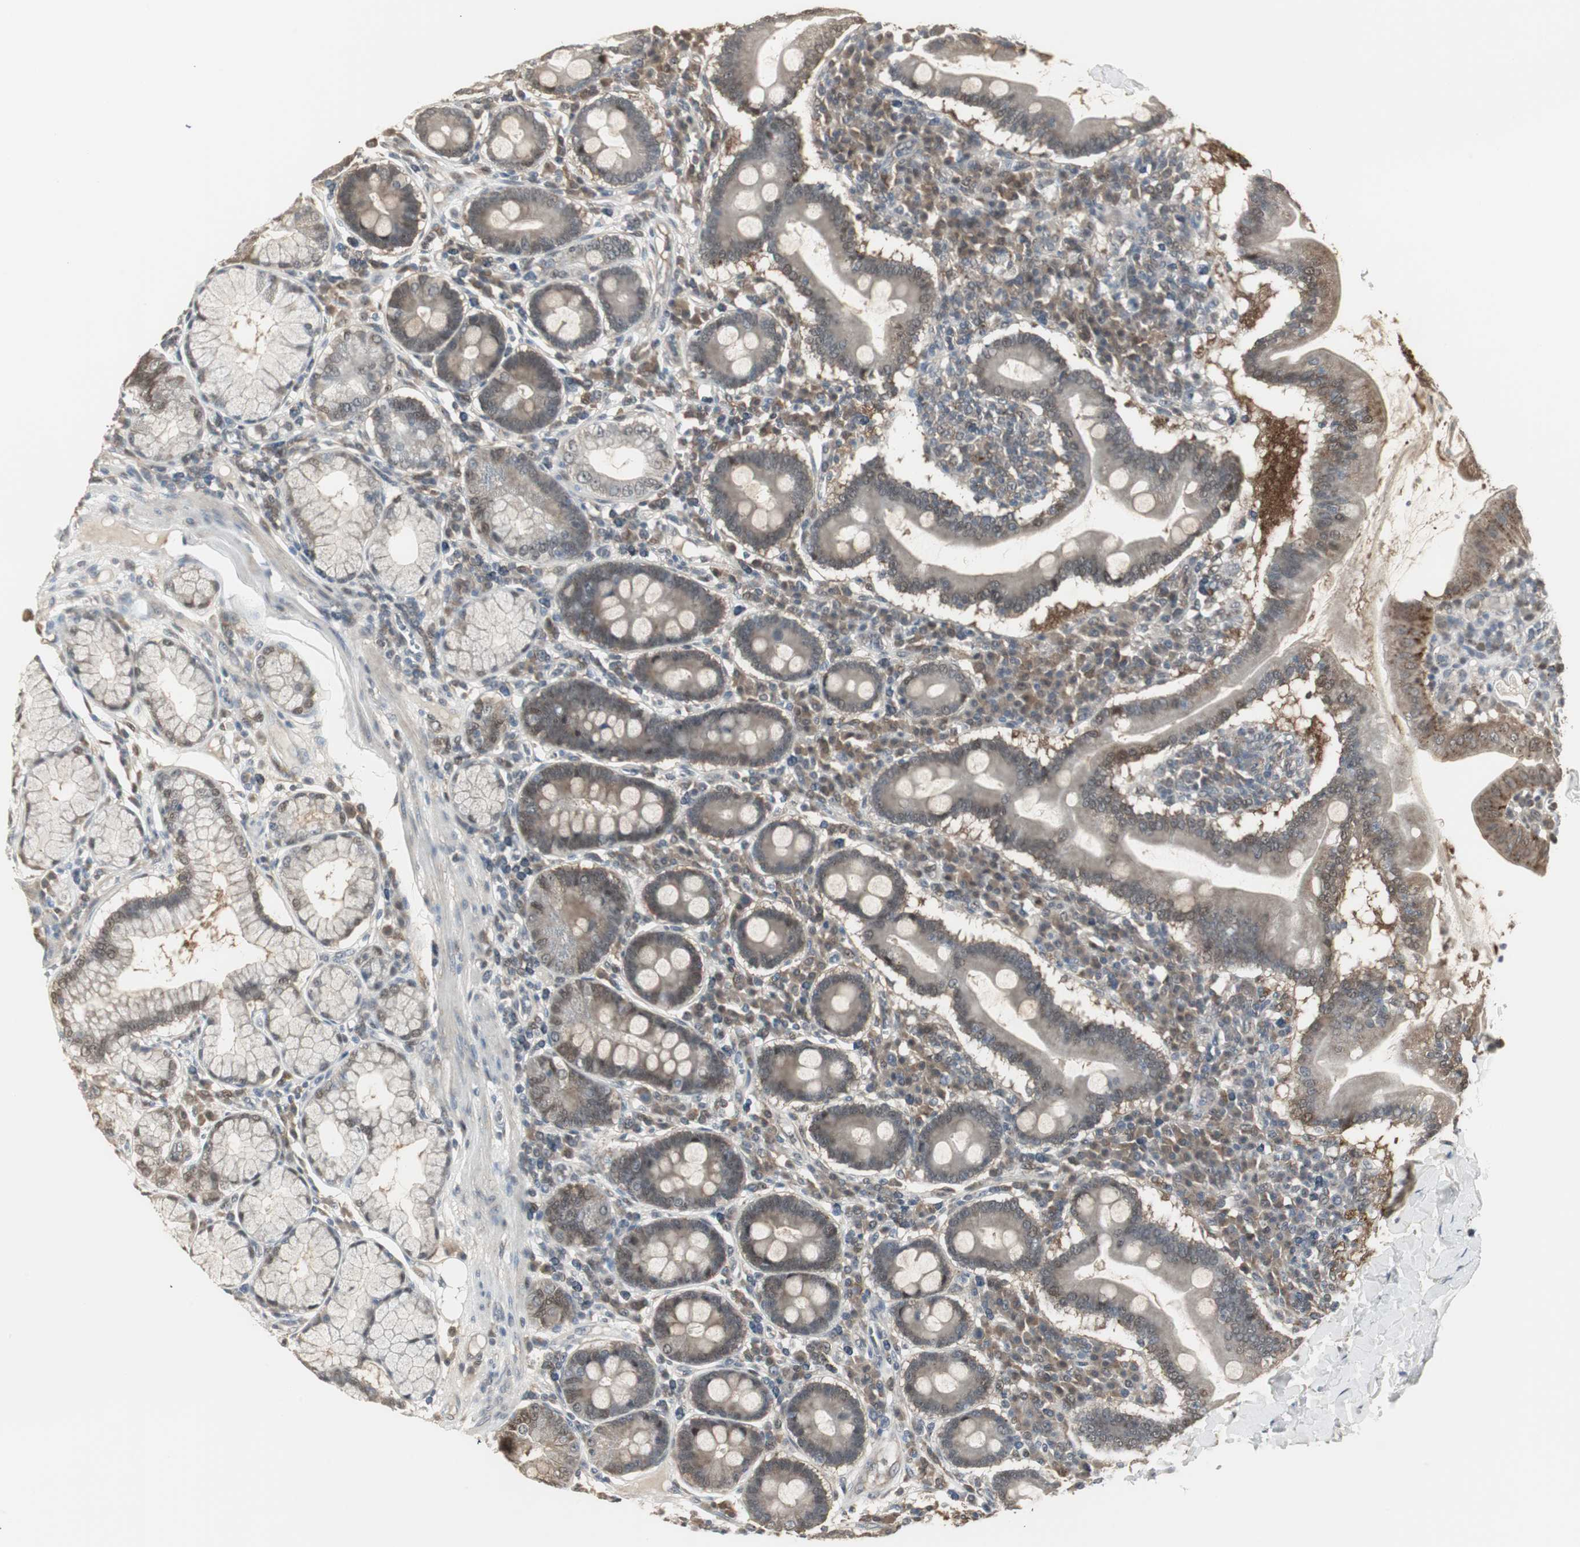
{"staining": {"intensity": "strong", "quantity": ">75%", "location": "cytoplasmic/membranous,nuclear"}, "tissue": "duodenum", "cell_type": "Glandular cells", "image_type": "normal", "snomed": [{"axis": "morphology", "description": "Normal tissue, NOS"}, {"axis": "topography", "description": "Duodenum"}], "caption": "Benign duodenum demonstrates strong cytoplasmic/membranous,nuclear staining in approximately >75% of glandular cells (IHC, brightfield microscopy, high magnification)..", "gene": "PLIN3", "patient": {"sex": "male", "age": 50}}